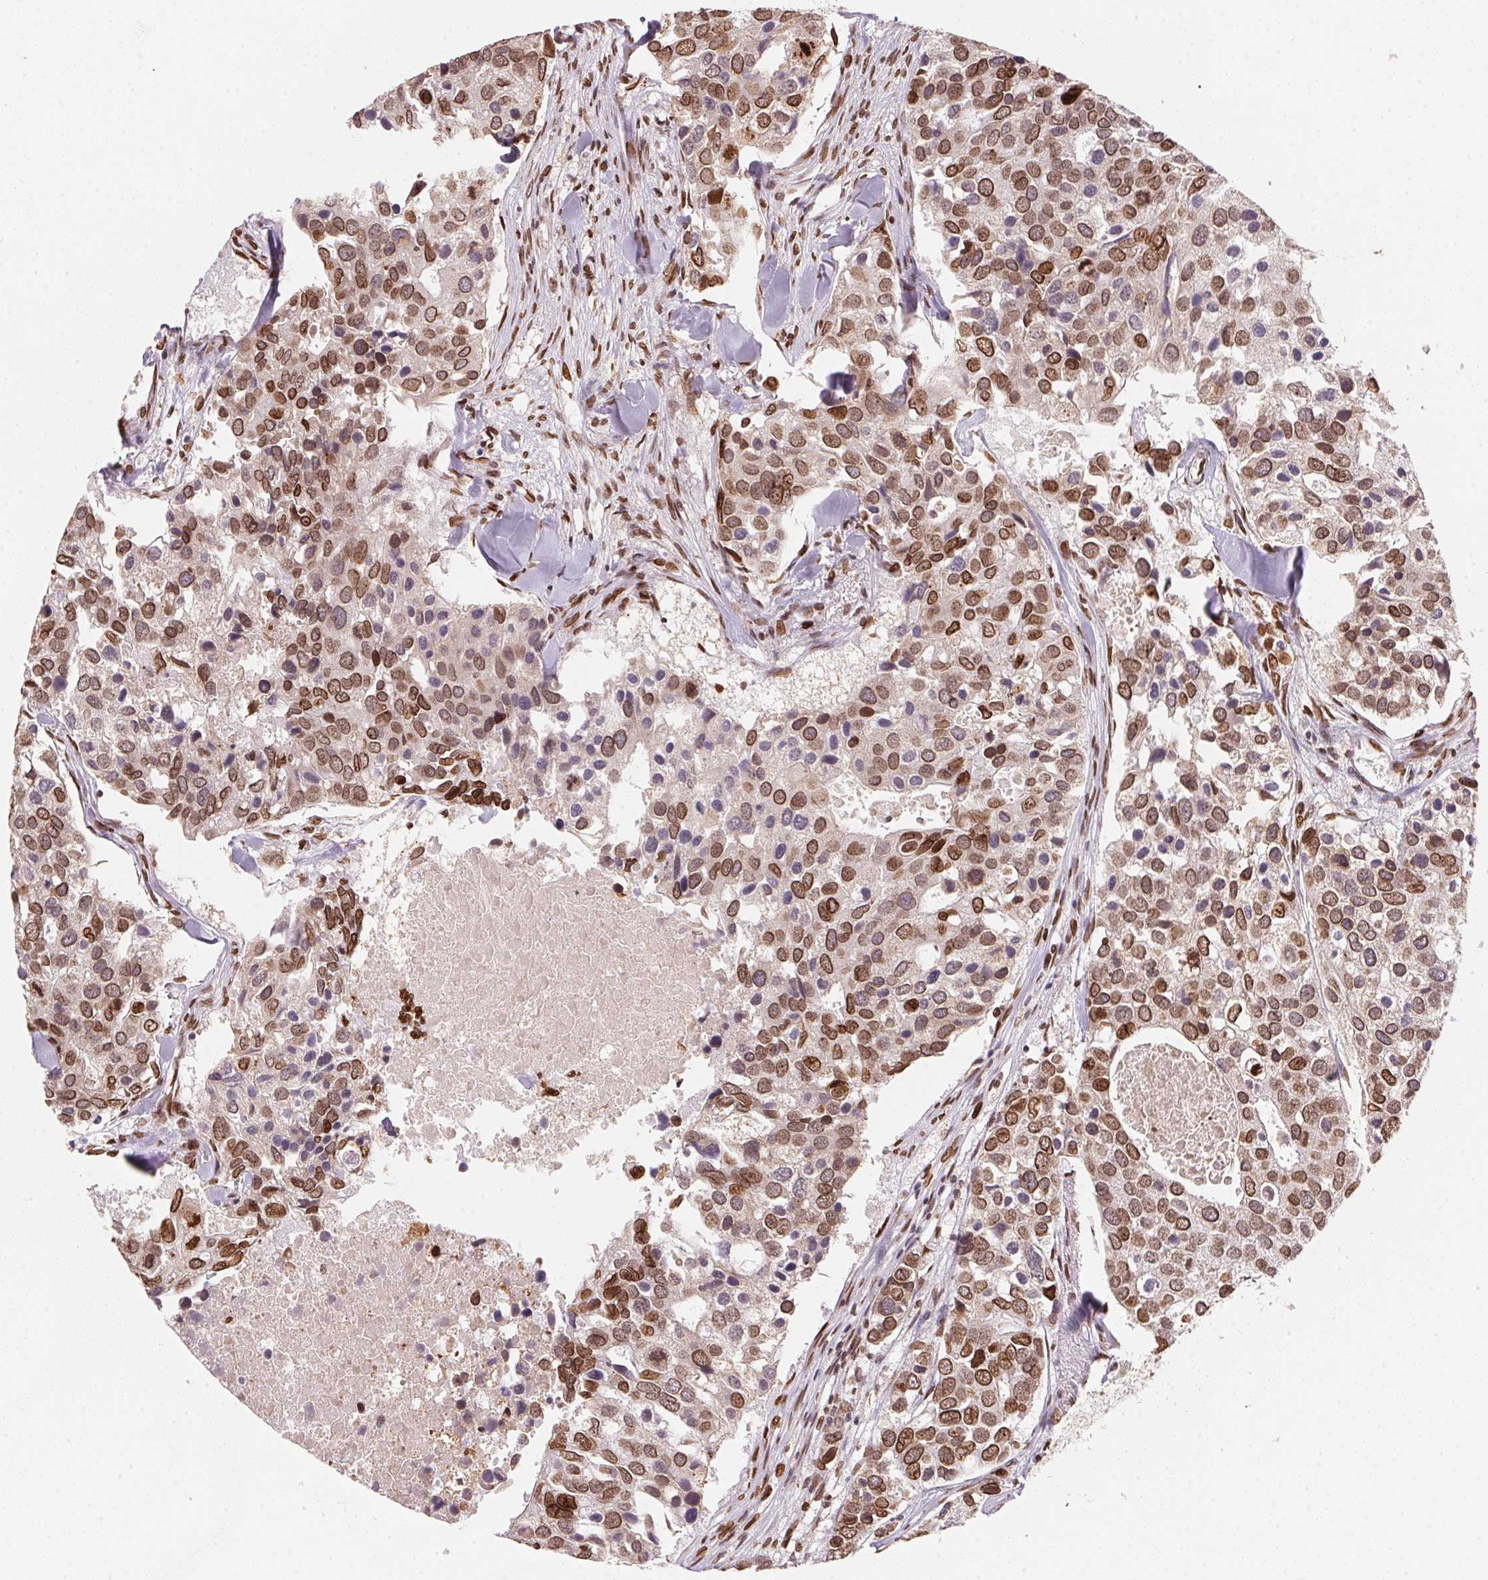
{"staining": {"intensity": "moderate", "quantity": ">75%", "location": "cytoplasmic/membranous,nuclear"}, "tissue": "breast cancer", "cell_type": "Tumor cells", "image_type": "cancer", "snomed": [{"axis": "morphology", "description": "Duct carcinoma"}, {"axis": "topography", "description": "Breast"}], "caption": "Breast cancer stained with DAB immunohistochemistry shows medium levels of moderate cytoplasmic/membranous and nuclear expression in about >75% of tumor cells.", "gene": "SAP30BP", "patient": {"sex": "female", "age": 83}}